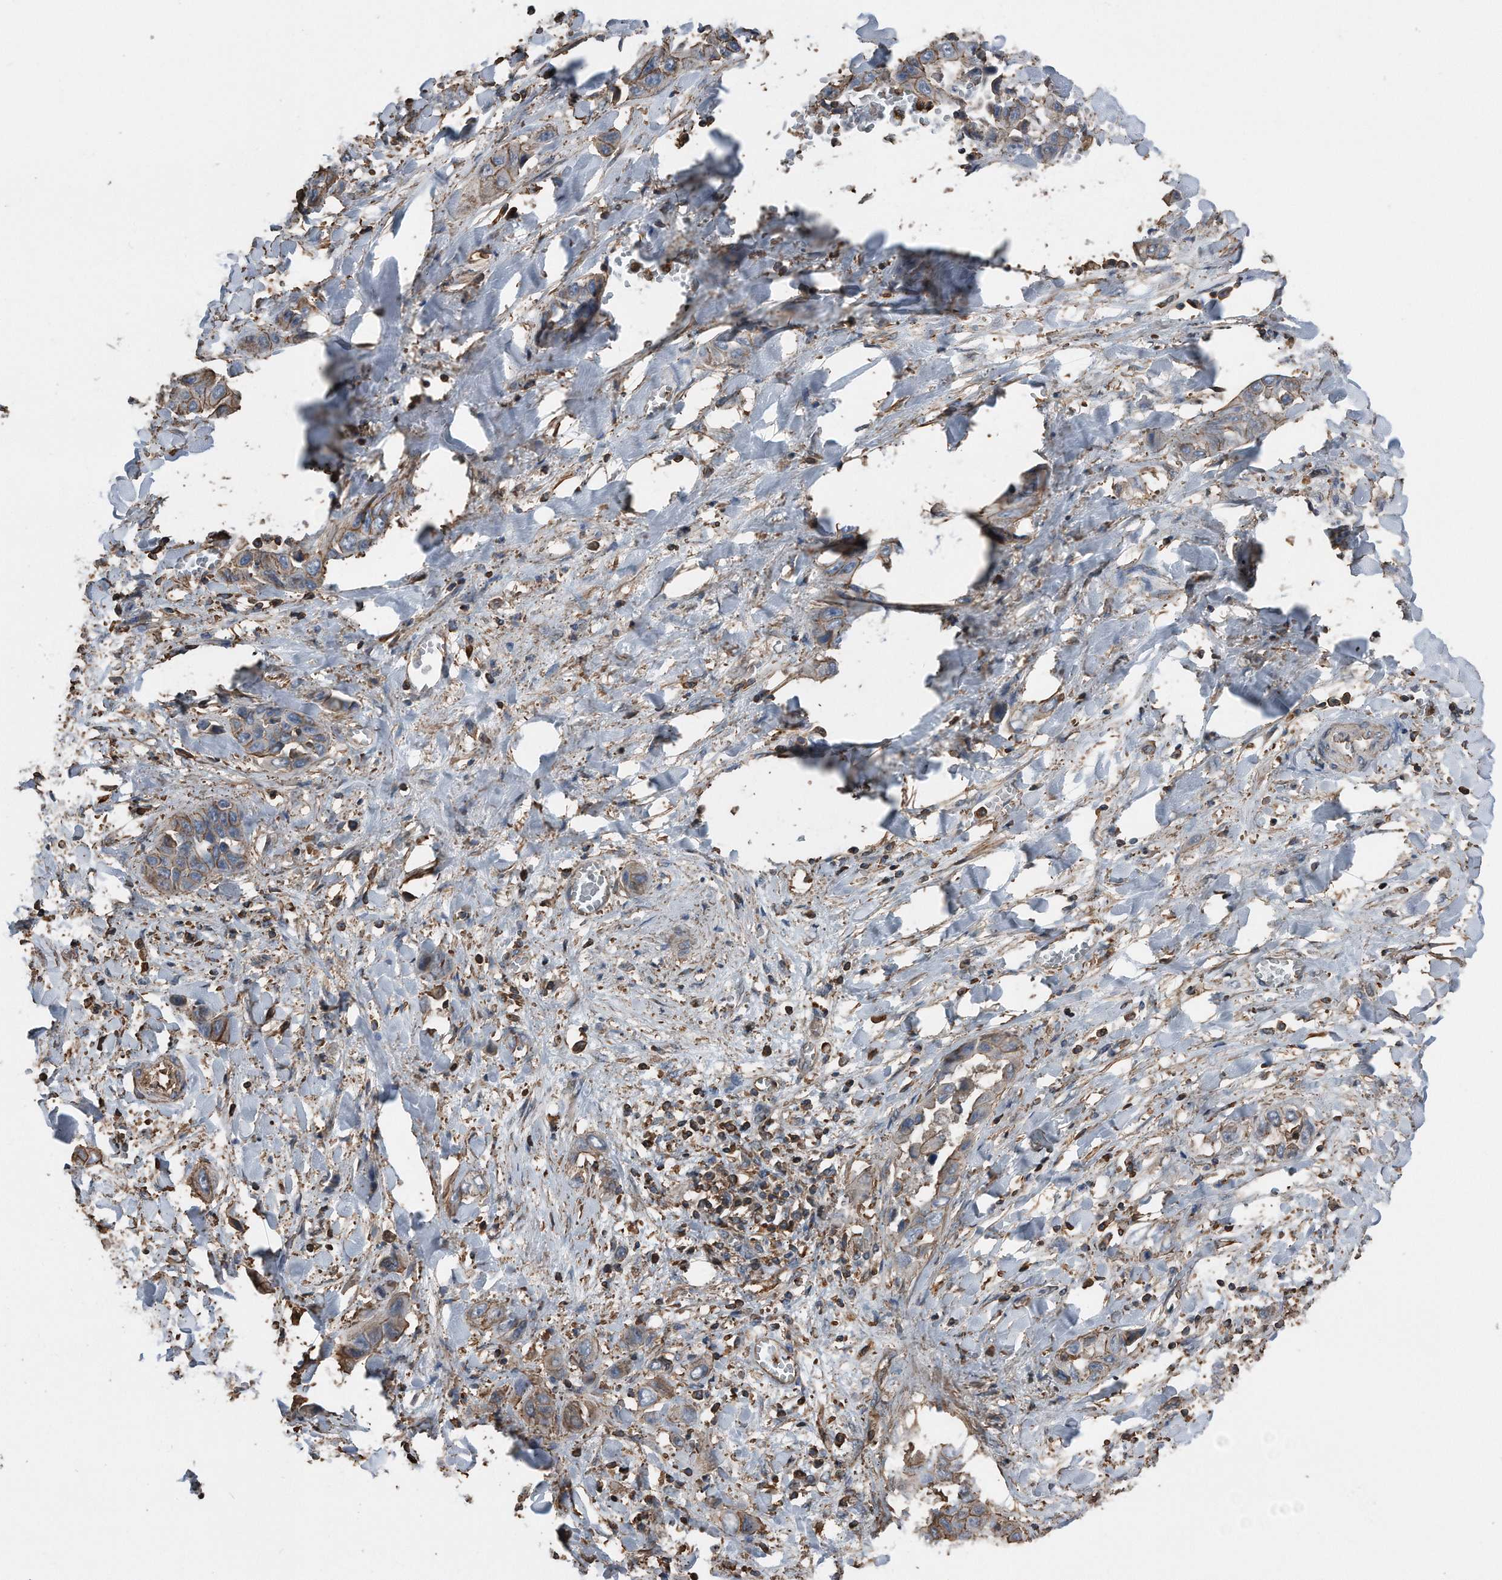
{"staining": {"intensity": "weak", "quantity": ">75%", "location": "cytoplasmic/membranous"}, "tissue": "liver cancer", "cell_type": "Tumor cells", "image_type": "cancer", "snomed": [{"axis": "morphology", "description": "Cholangiocarcinoma"}, {"axis": "topography", "description": "Liver"}], "caption": "Tumor cells display low levels of weak cytoplasmic/membranous staining in approximately >75% of cells in human liver cholangiocarcinoma. The staining is performed using DAB brown chromogen to label protein expression. The nuclei are counter-stained blue using hematoxylin.", "gene": "RSPO3", "patient": {"sex": "female", "age": 52}}